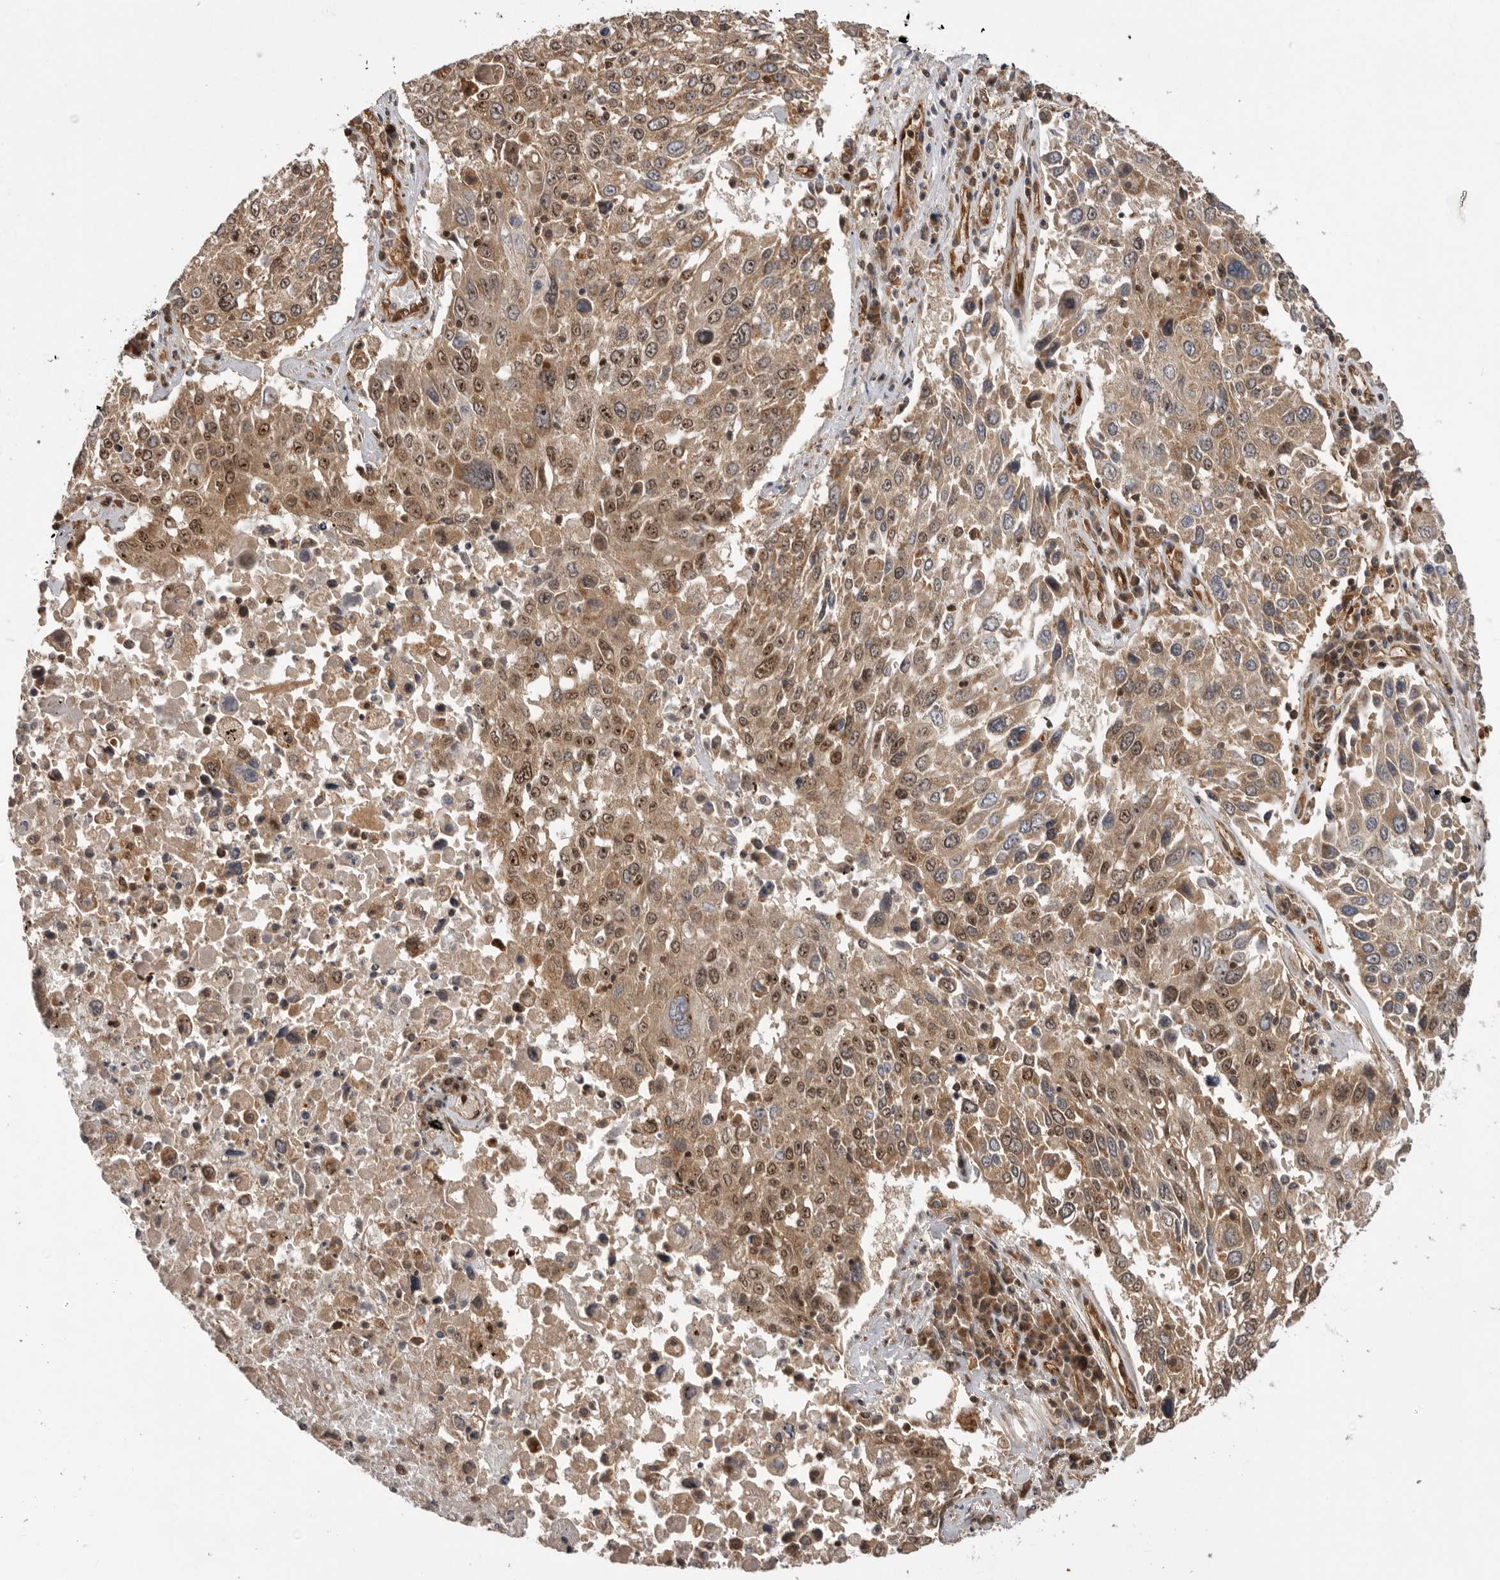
{"staining": {"intensity": "moderate", "quantity": ">75%", "location": "cytoplasmic/membranous,nuclear"}, "tissue": "lung cancer", "cell_type": "Tumor cells", "image_type": "cancer", "snomed": [{"axis": "morphology", "description": "Squamous cell carcinoma, NOS"}, {"axis": "topography", "description": "Lung"}], "caption": "Protein staining of lung cancer tissue displays moderate cytoplasmic/membranous and nuclear staining in about >75% of tumor cells. The staining was performed using DAB (3,3'-diaminobenzidine), with brown indicating positive protein expression. Nuclei are stained blue with hematoxylin.", "gene": "DHDDS", "patient": {"sex": "male", "age": 65}}